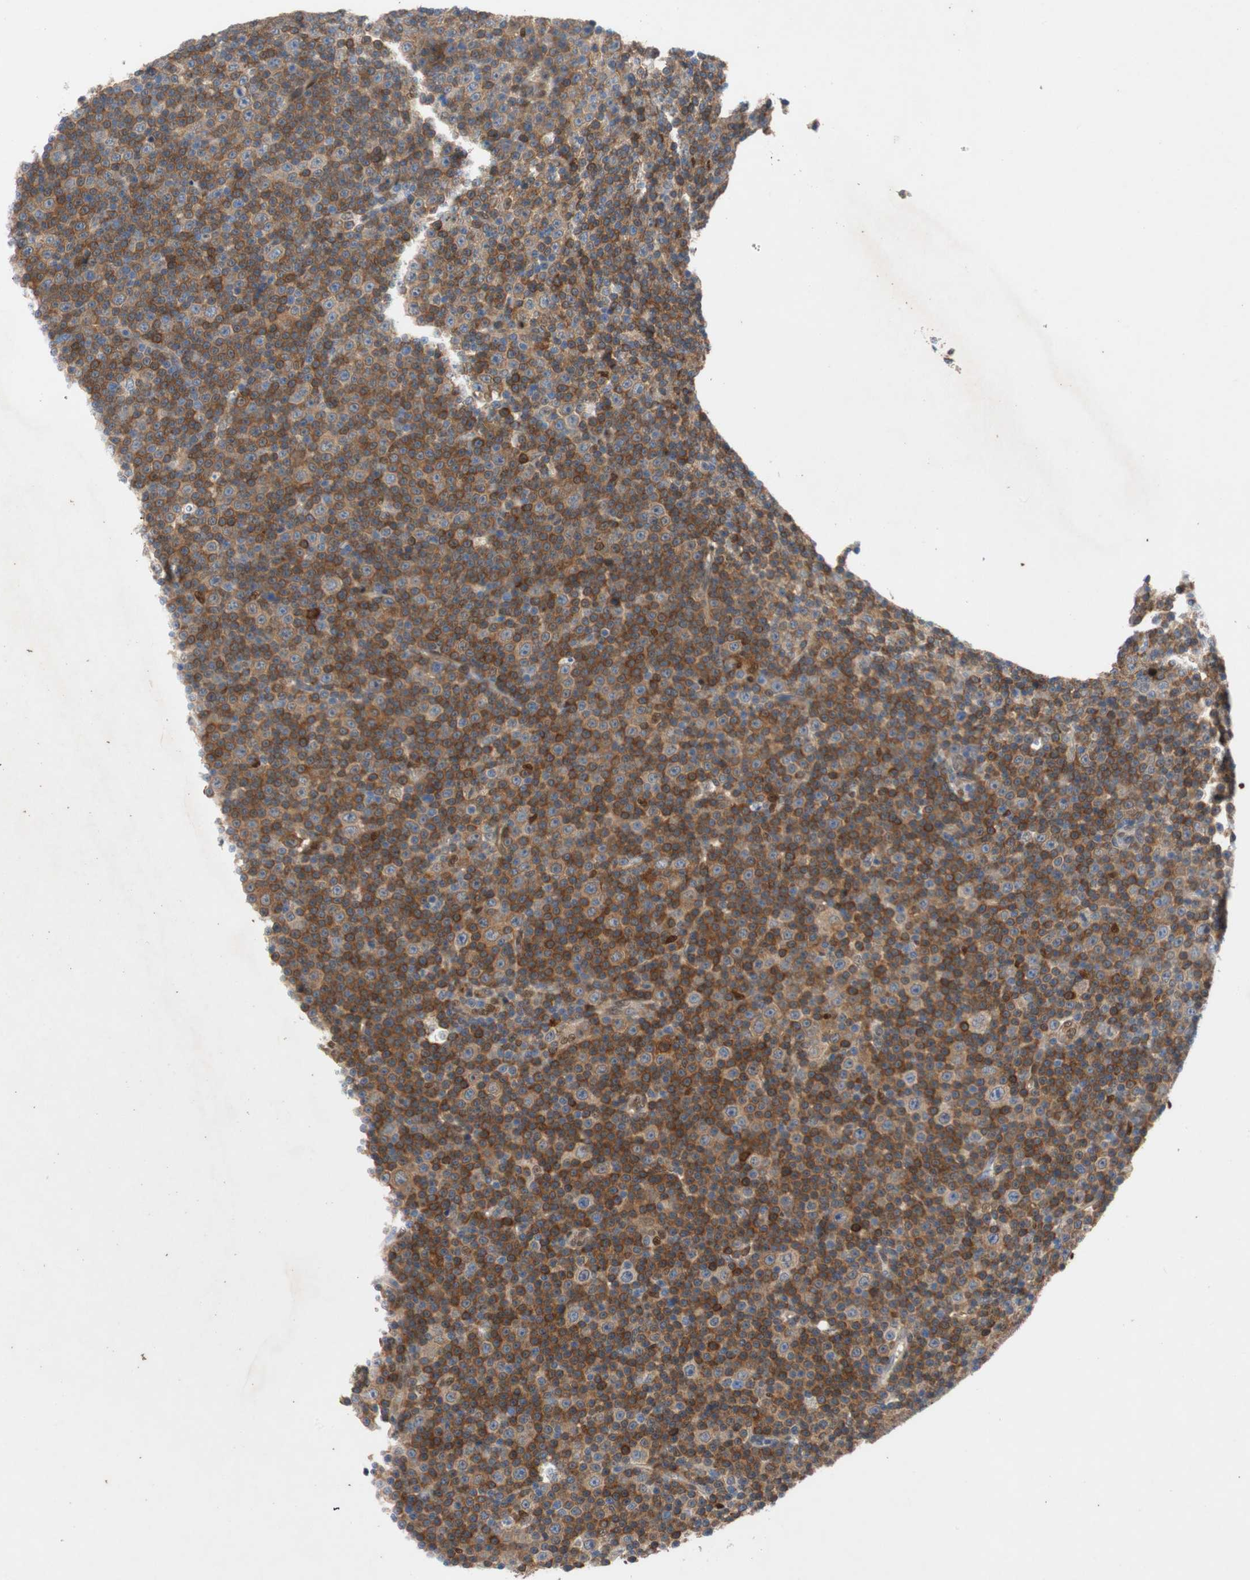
{"staining": {"intensity": "moderate", "quantity": ">75%", "location": "cytoplasmic/membranous"}, "tissue": "lymphoma", "cell_type": "Tumor cells", "image_type": "cancer", "snomed": [{"axis": "morphology", "description": "Malignant lymphoma, non-Hodgkin's type, Low grade"}, {"axis": "topography", "description": "Lymph node"}], "caption": "DAB (3,3'-diaminobenzidine) immunohistochemical staining of human lymphoma exhibits moderate cytoplasmic/membranous protein expression in about >75% of tumor cells.", "gene": "RELB", "patient": {"sex": "female", "age": 67}}